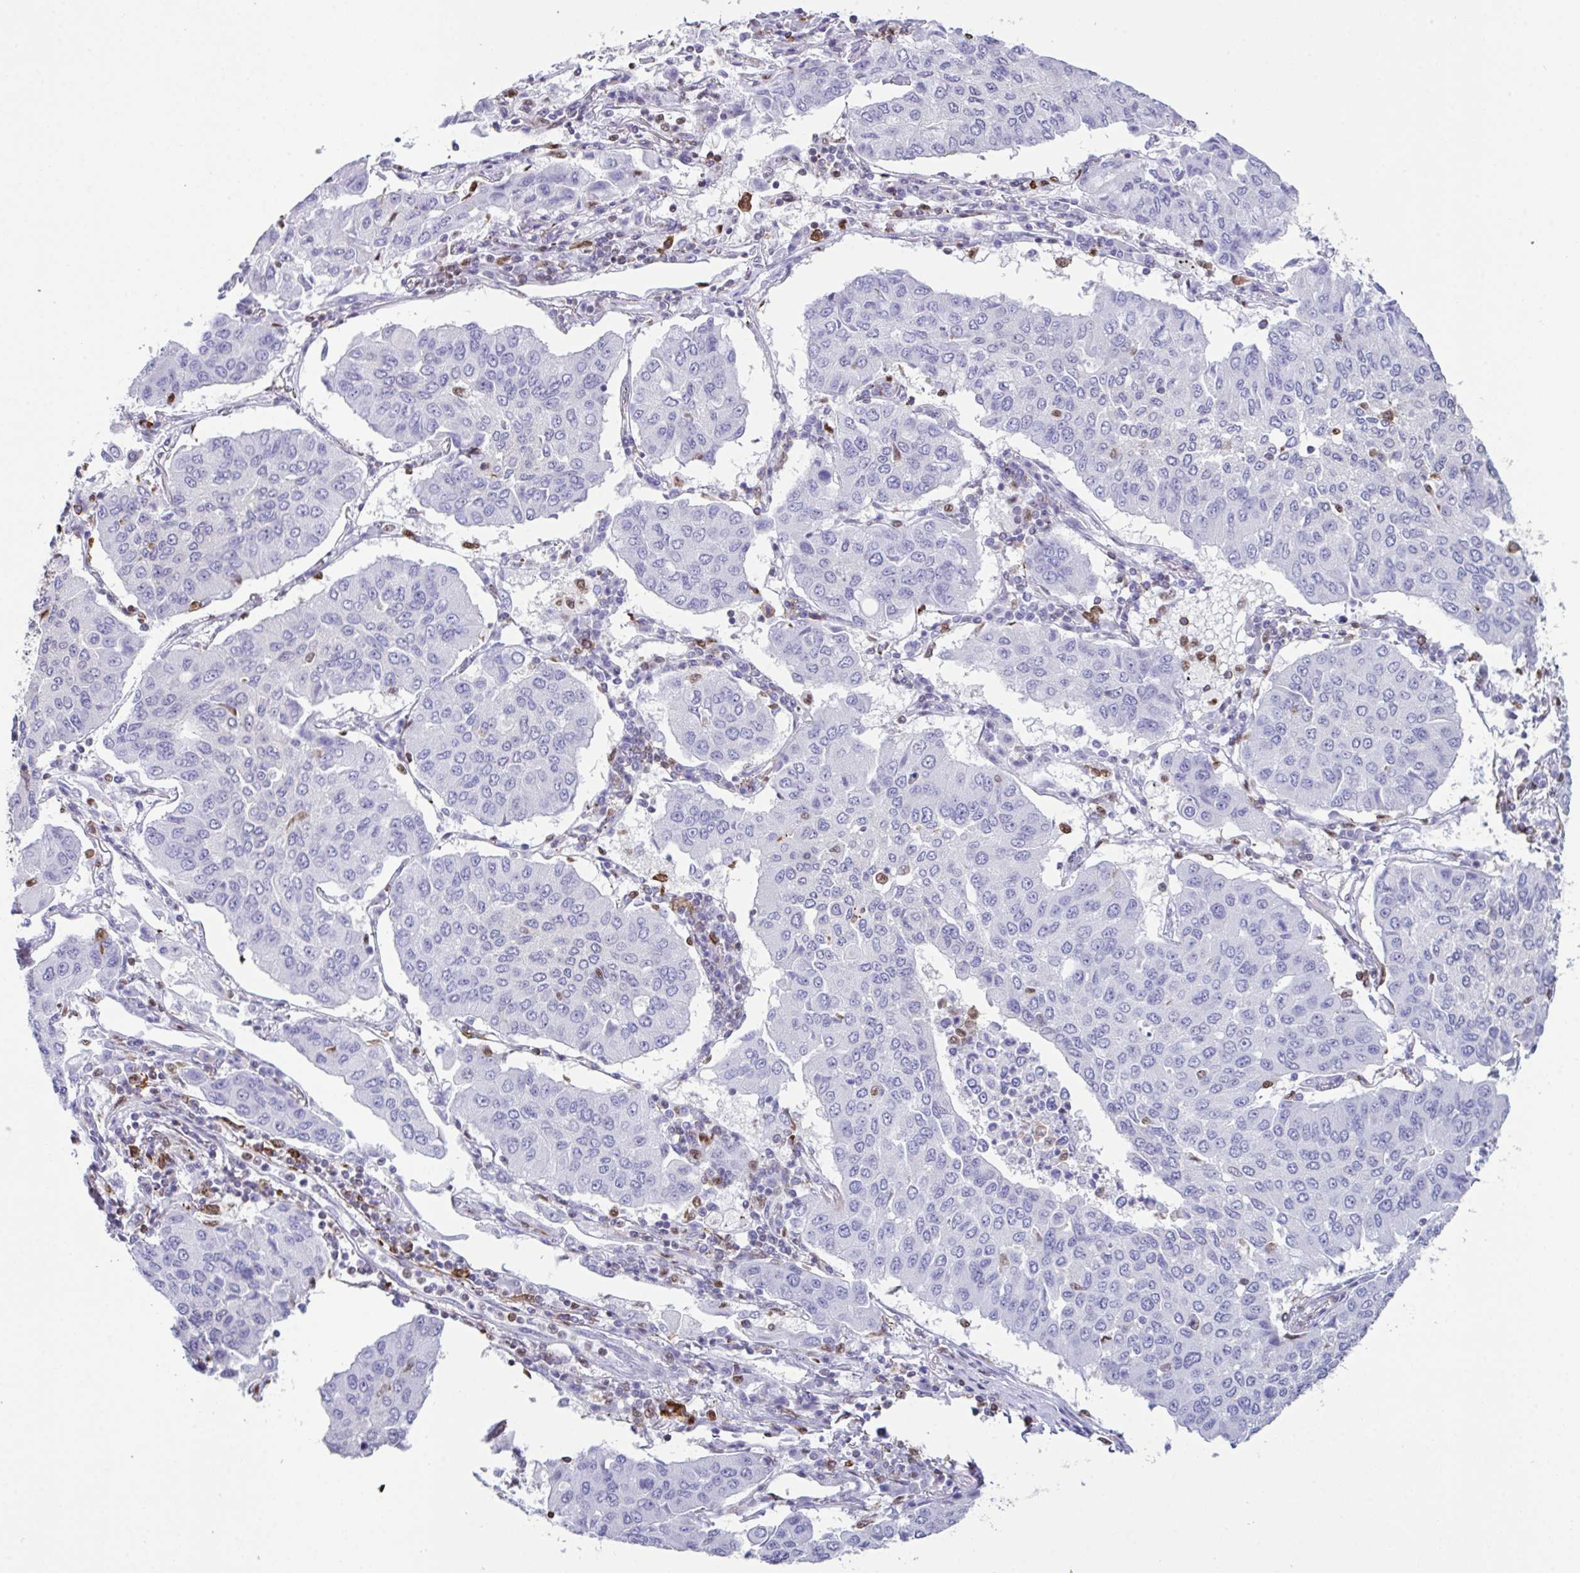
{"staining": {"intensity": "negative", "quantity": "none", "location": "none"}, "tissue": "lung cancer", "cell_type": "Tumor cells", "image_type": "cancer", "snomed": [{"axis": "morphology", "description": "Squamous cell carcinoma, NOS"}, {"axis": "topography", "description": "Lung"}], "caption": "Lung cancer was stained to show a protein in brown. There is no significant staining in tumor cells.", "gene": "BTBD10", "patient": {"sex": "male", "age": 74}}